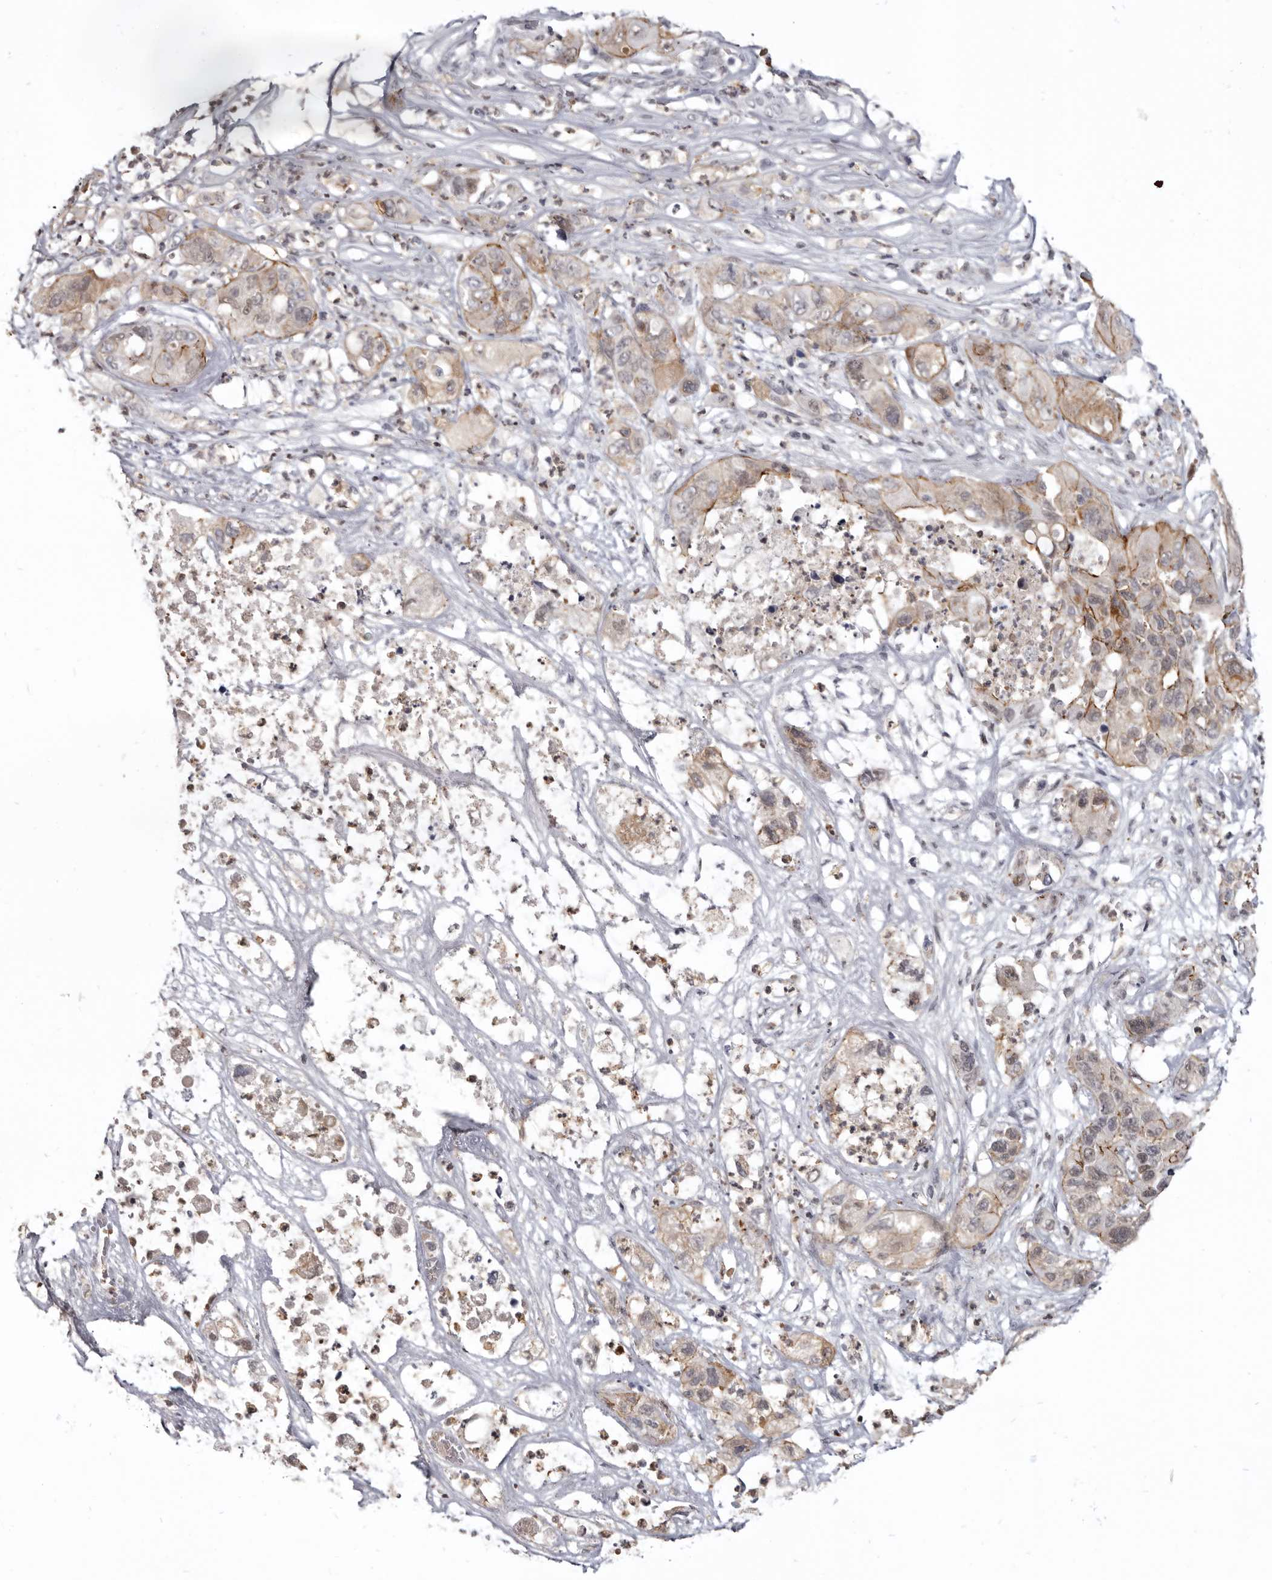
{"staining": {"intensity": "moderate", "quantity": ">75%", "location": "cytoplasmic/membranous,nuclear"}, "tissue": "pancreatic cancer", "cell_type": "Tumor cells", "image_type": "cancer", "snomed": [{"axis": "morphology", "description": "Adenocarcinoma, NOS"}, {"axis": "topography", "description": "Pancreas"}], "caption": "Immunohistochemistry (IHC) (DAB) staining of pancreatic cancer (adenocarcinoma) reveals moderate cytoplasmic/membranous and nuclear protein staining in approximately >75% of tumor cells.", "gene": "CGN", "patient": {"sex": "female", "age": 78}}